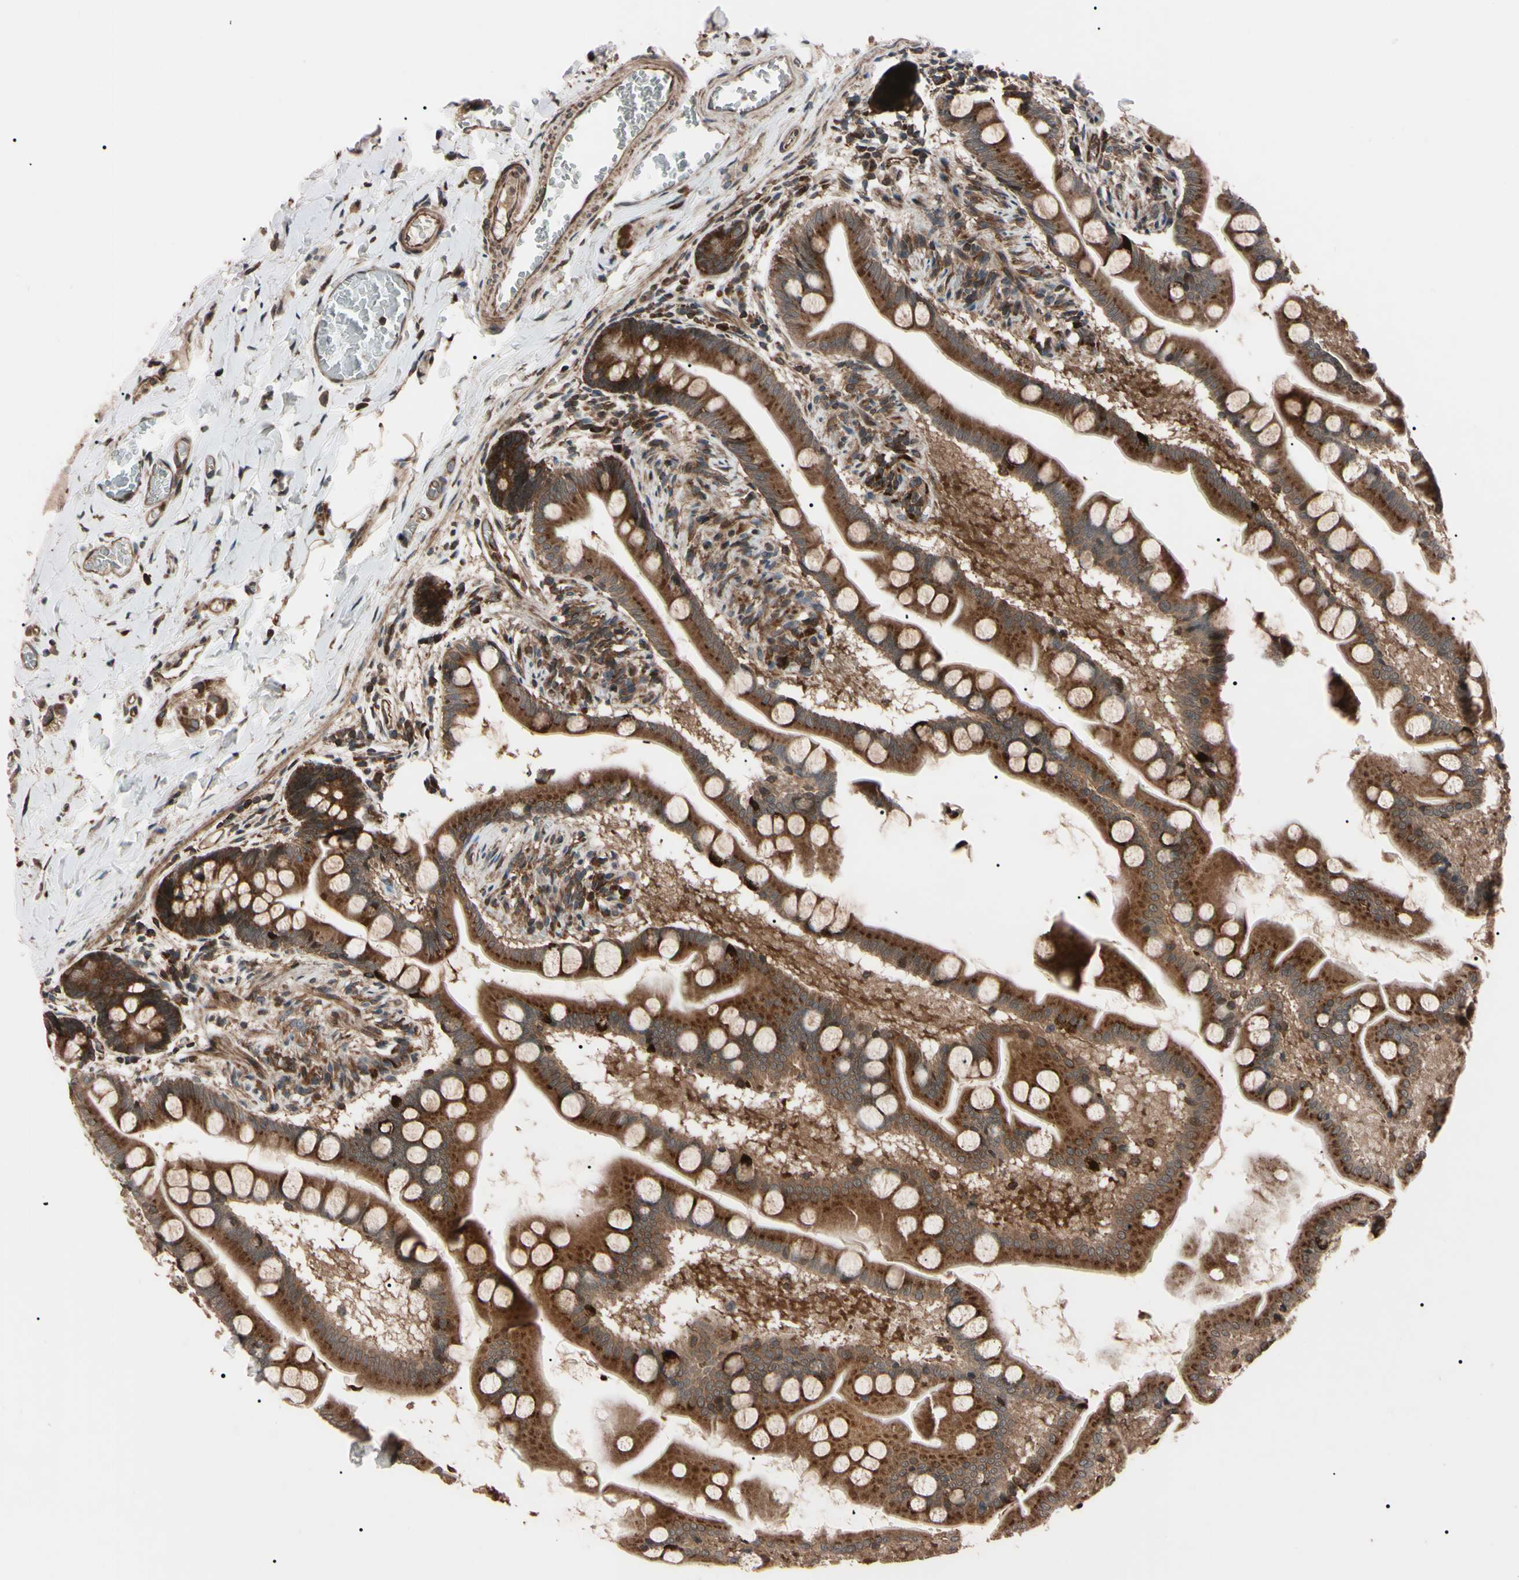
{"staining": {"intensity": "strong", "quantity": ">75%", "location": "cytoplasmic/membranous"}, "tissue": "small intestine", "cell_type": "Glandular cells", "image_type": "normal", "snomed": [{"axis": "morphology", "description": "Normal tissue, NOS"}, {"axis": "topography", "description": "Small intestine"}], "caption": "An image showing strong cytoplasmic/membranous staining in about >75% of glandular cells in normal small intestine, as visualized by brown immunohistochemical staining.", "gene": "GUCY1B1", "patient": {"sex": "male", "age": 41}}